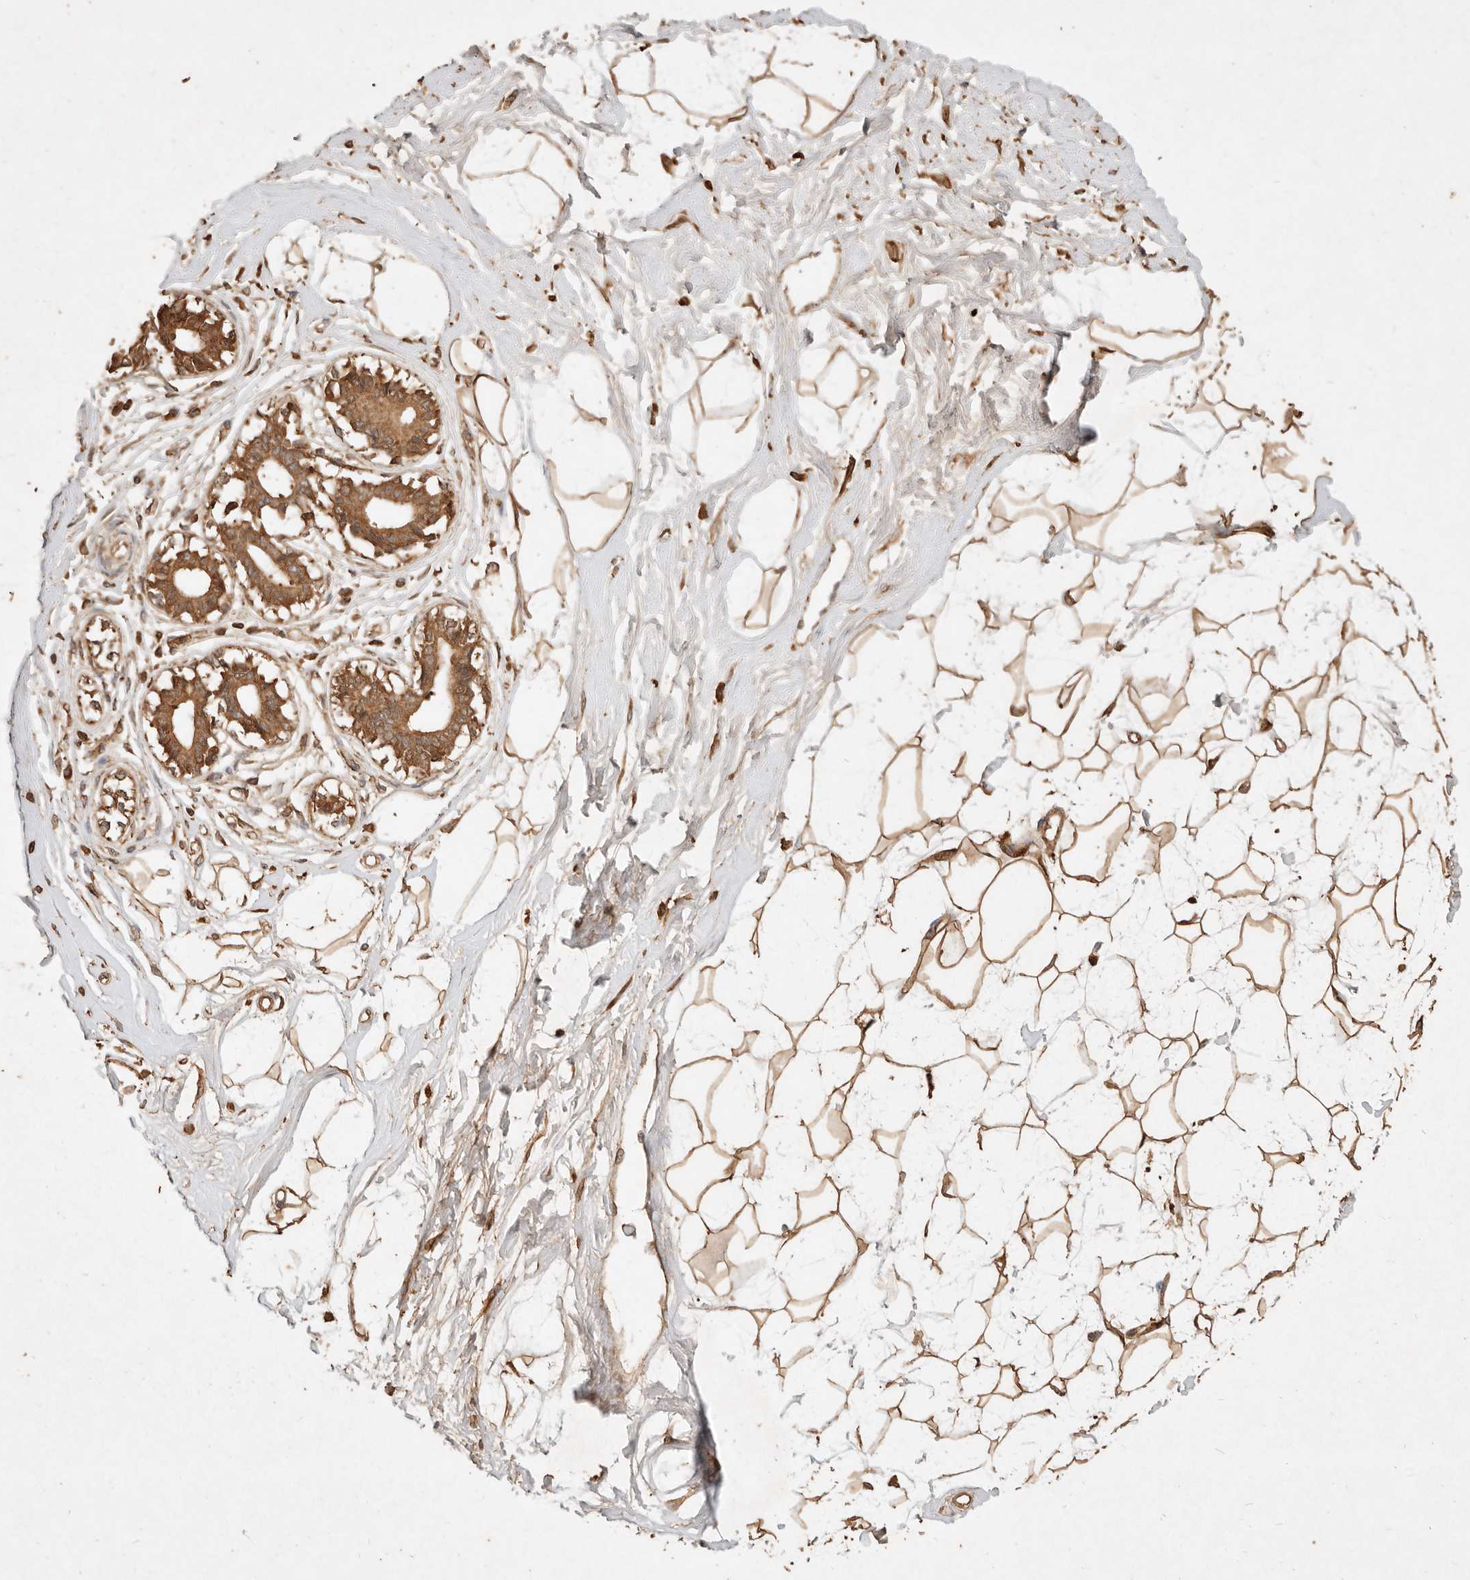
{"staining": {"intensity": "moderate", "quantity": ">75%", "location": "cytoplasmic/membranous"}, "tissue": "breast", "cell_type": "Adipocytes", "image_type": "normal", "snomed": [{"axis": "morphology", "description": "Normal tissue, NOS"}, {"axis": "topography", "description": "Breast"}], "caption": "The micrograph demonstrates a brown stain indicating the presence of a protein in the cytoplasmic/membranous of adipocytes in breast. The staining was performed using DAB (3,3'-diaminobenzidine), with brown indicating positive protein expression. Nuclei are stained blue with hematoxylin.", "gene": "FAM180B", "patient": {"sex": "female", "age": 45}}